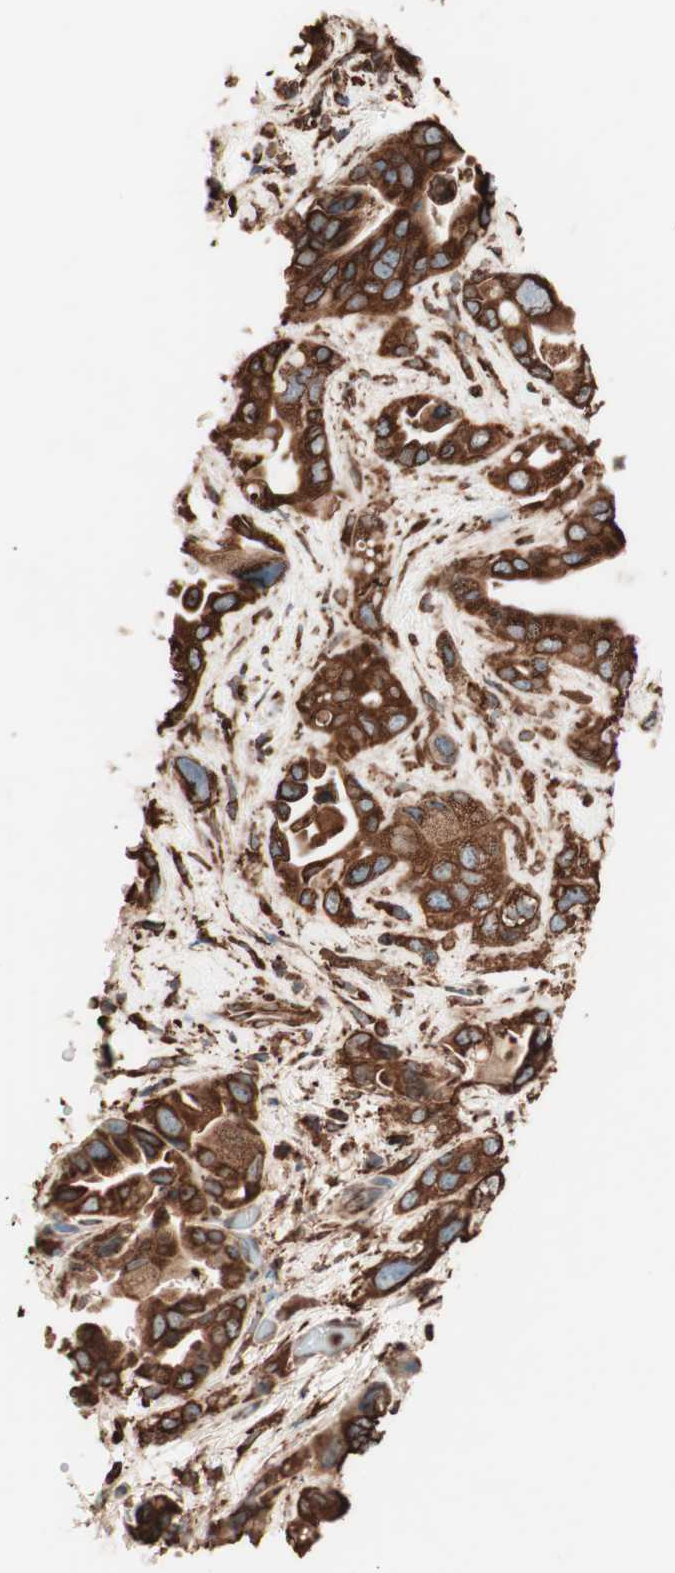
{"staining": {"intensity": "strong", "quantity": ">75%", "location": "cytoplasmic/membranous"}, "tissue": "pancreatic cancer", "cell_type": "Tumor cells", "image_type": "cancer", "snomed": [{"axis": "morphology", "description": "Adenocarcinoma, NOS"}, {"axis": "topography", "description": "Pancreas"}], "caption": "The immunohistochemical stain shows strong cytoplasmic/membranous expression in tumor cells of pancreatic cancer tissue.", "gene": "VEGFA", "patient": {"sex": "female", "age": 77}}